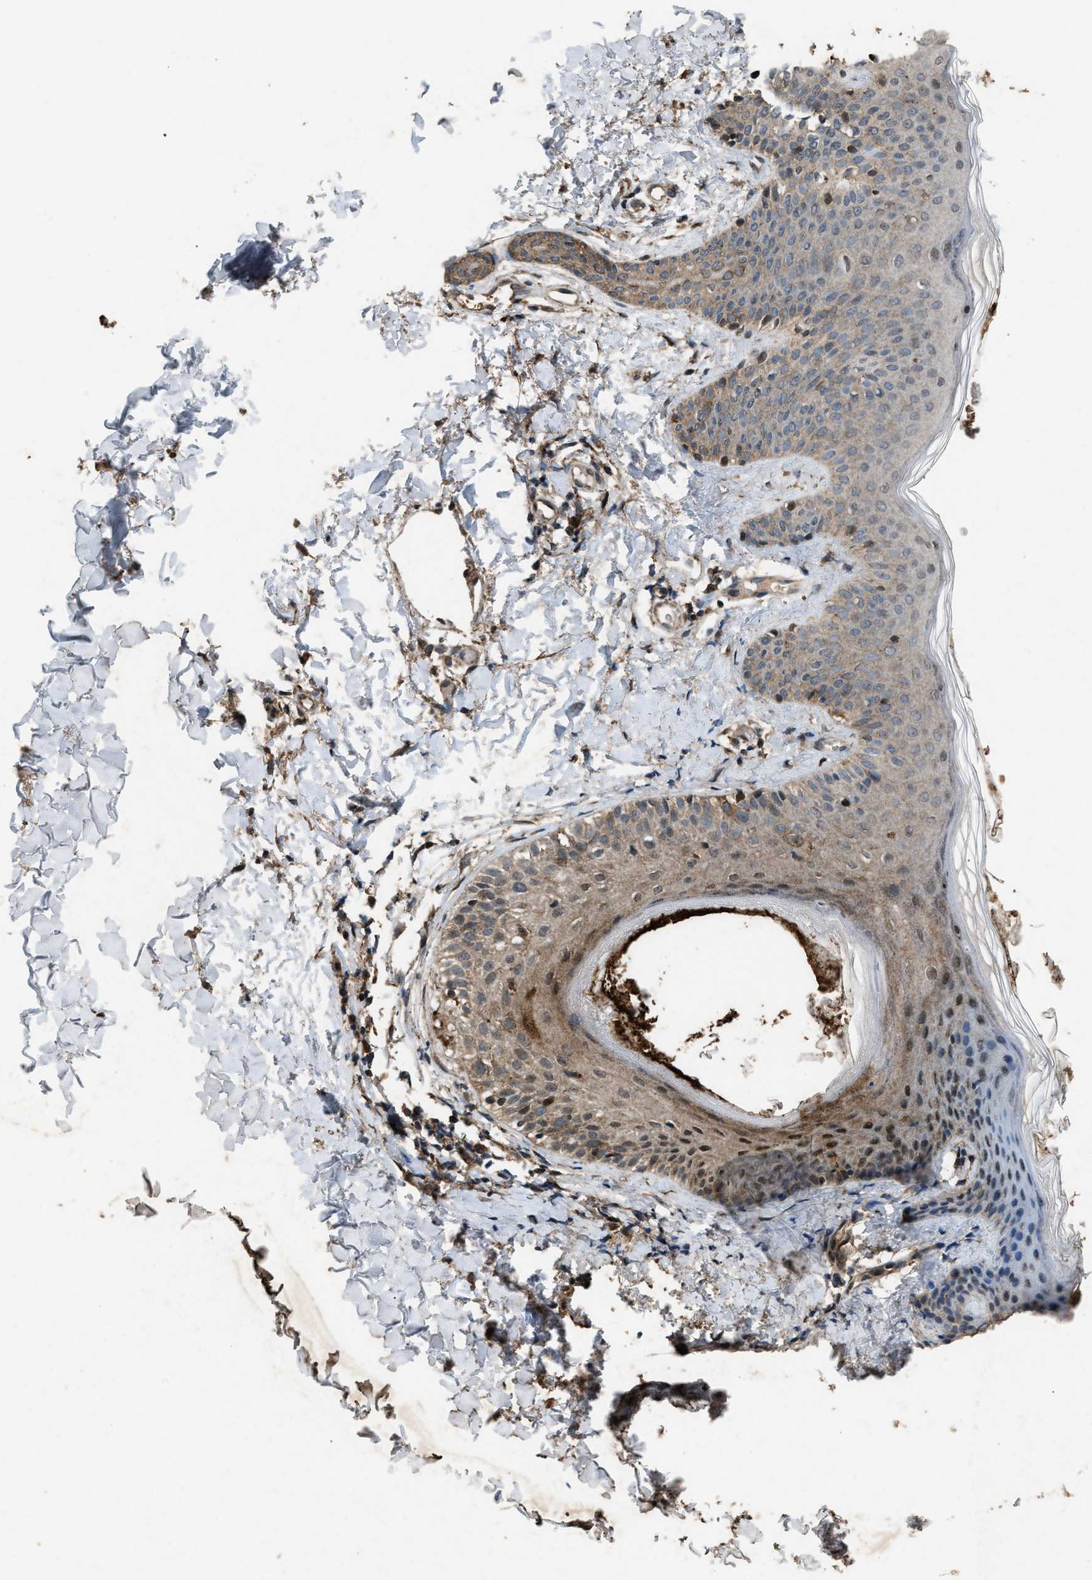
{"staining": {"intensity": "strong", "quantity": ">75%", "location": "cytoplasmic/membranous"}, "tissue": "skin", "cell_type": "Fibroblasts", "image_type": "normal", "snomed": [{"axis": "morphology", "description": "Normal tissue, NOS"}, {"axis": "topography", "description": "Skin"}], "caption": "Skin stained with IHC shows strong cytoplasmic/membranous staining in approximately >75% of fibroblasts. (DAB (3,3'-diaminobenzidine) = brown stain, brightfield microscopy at high magnification).", "gene": "PSMD1", "patient": {"sex": "male", "age": 16}}